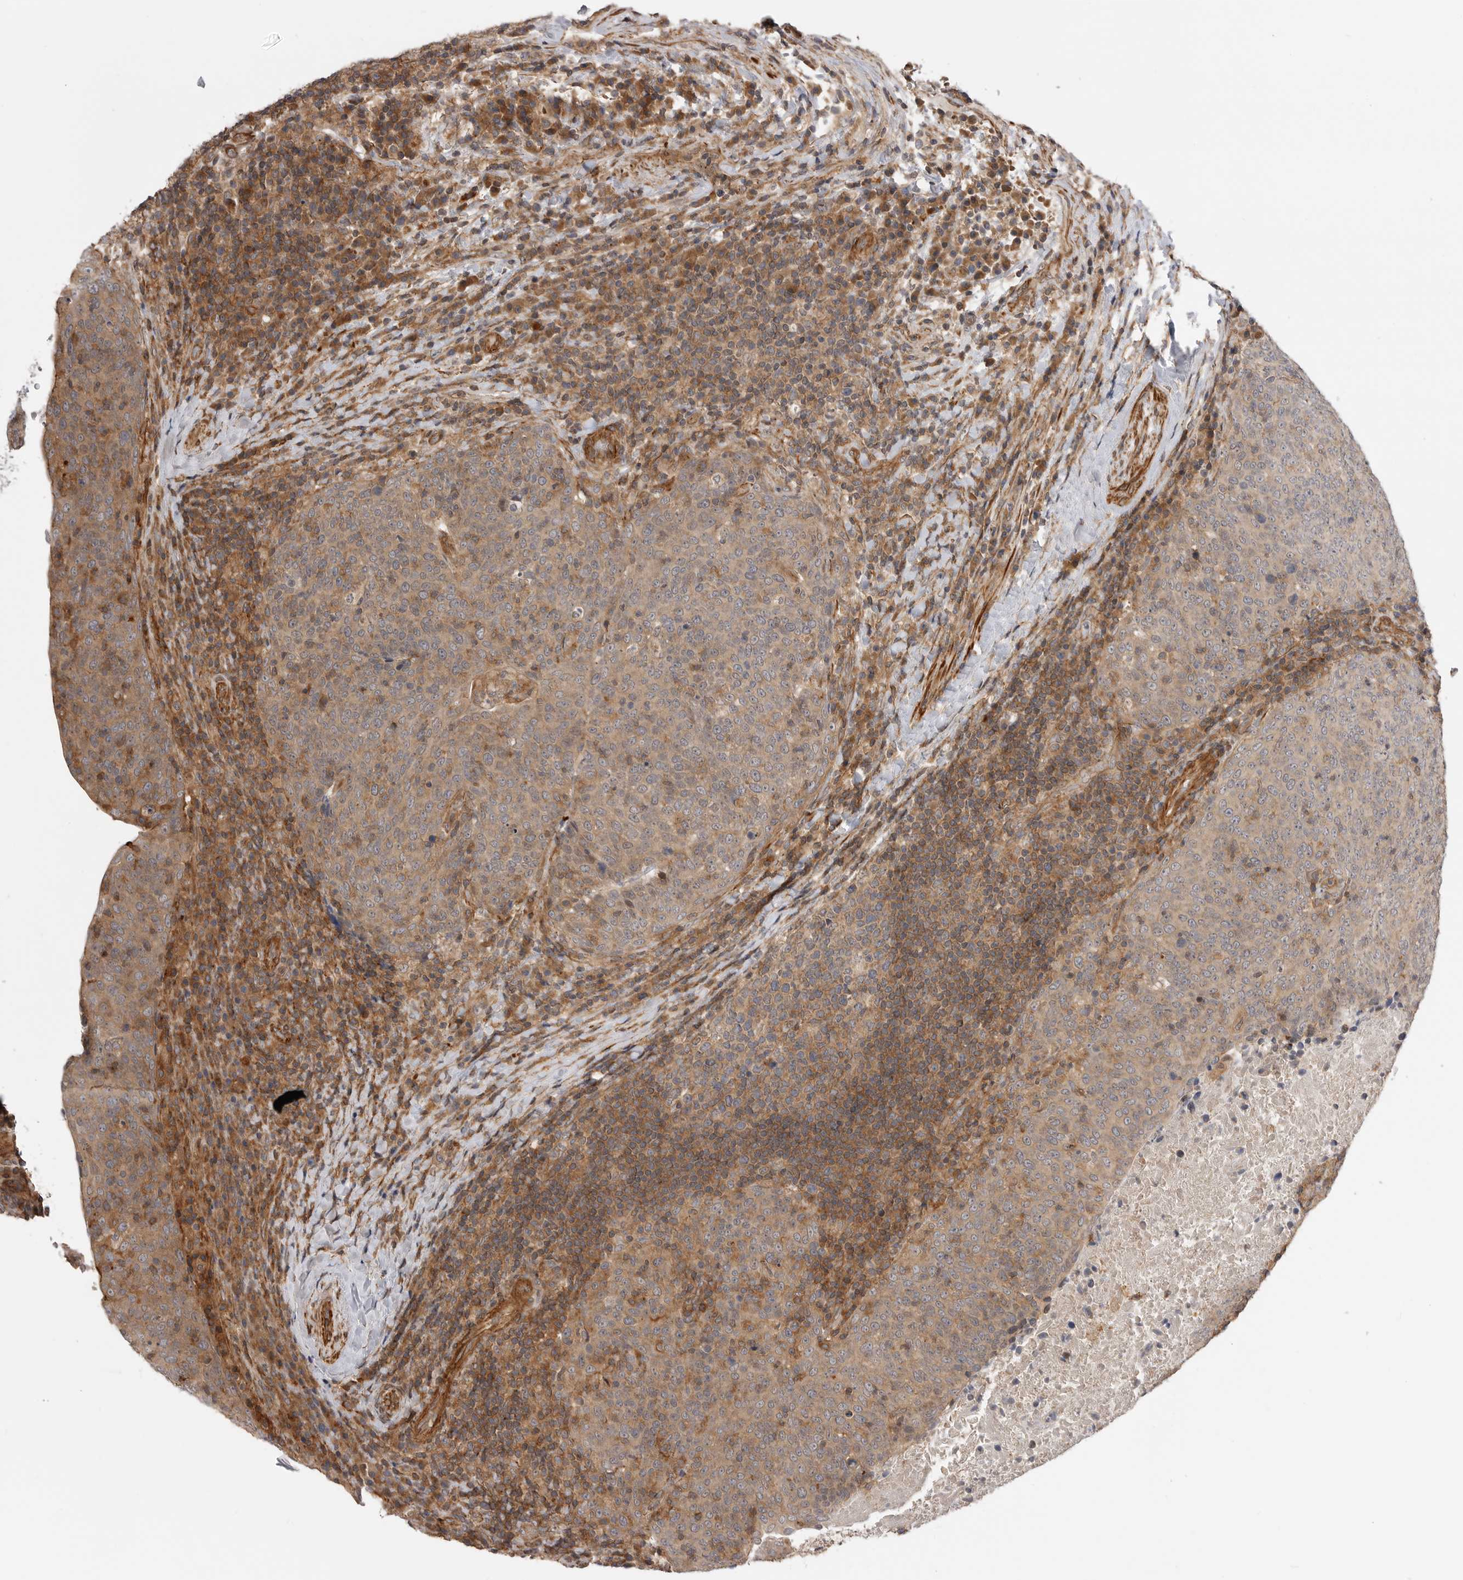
{"staining": {"intensity": "moderate", "quantity": ">75%", "location": "cytoplasmic/membranous"}, "tissue": "head and neck cancer", "cell_type": "Tumor cells", "image_type": "cancer", "snomed": [{"axis": "morphology", "description": "Squamous cell carcinoma, NOS"}, {"axis": "morphology", "description": "Squamous cell carcinoma, metastatic, NOS"}, {"axis": "topography", "description": "Lymph node"}, {"axis": "topography", "description": "Head-Neck"}], "caption": "Head and neck squamous cell carcinoma stained for a protein demonstrates moderate cytoplasmic/membranous positivity in tumor cells.", "gene": "TRIM56", "patient": {"sex": "male", "age": 62}}